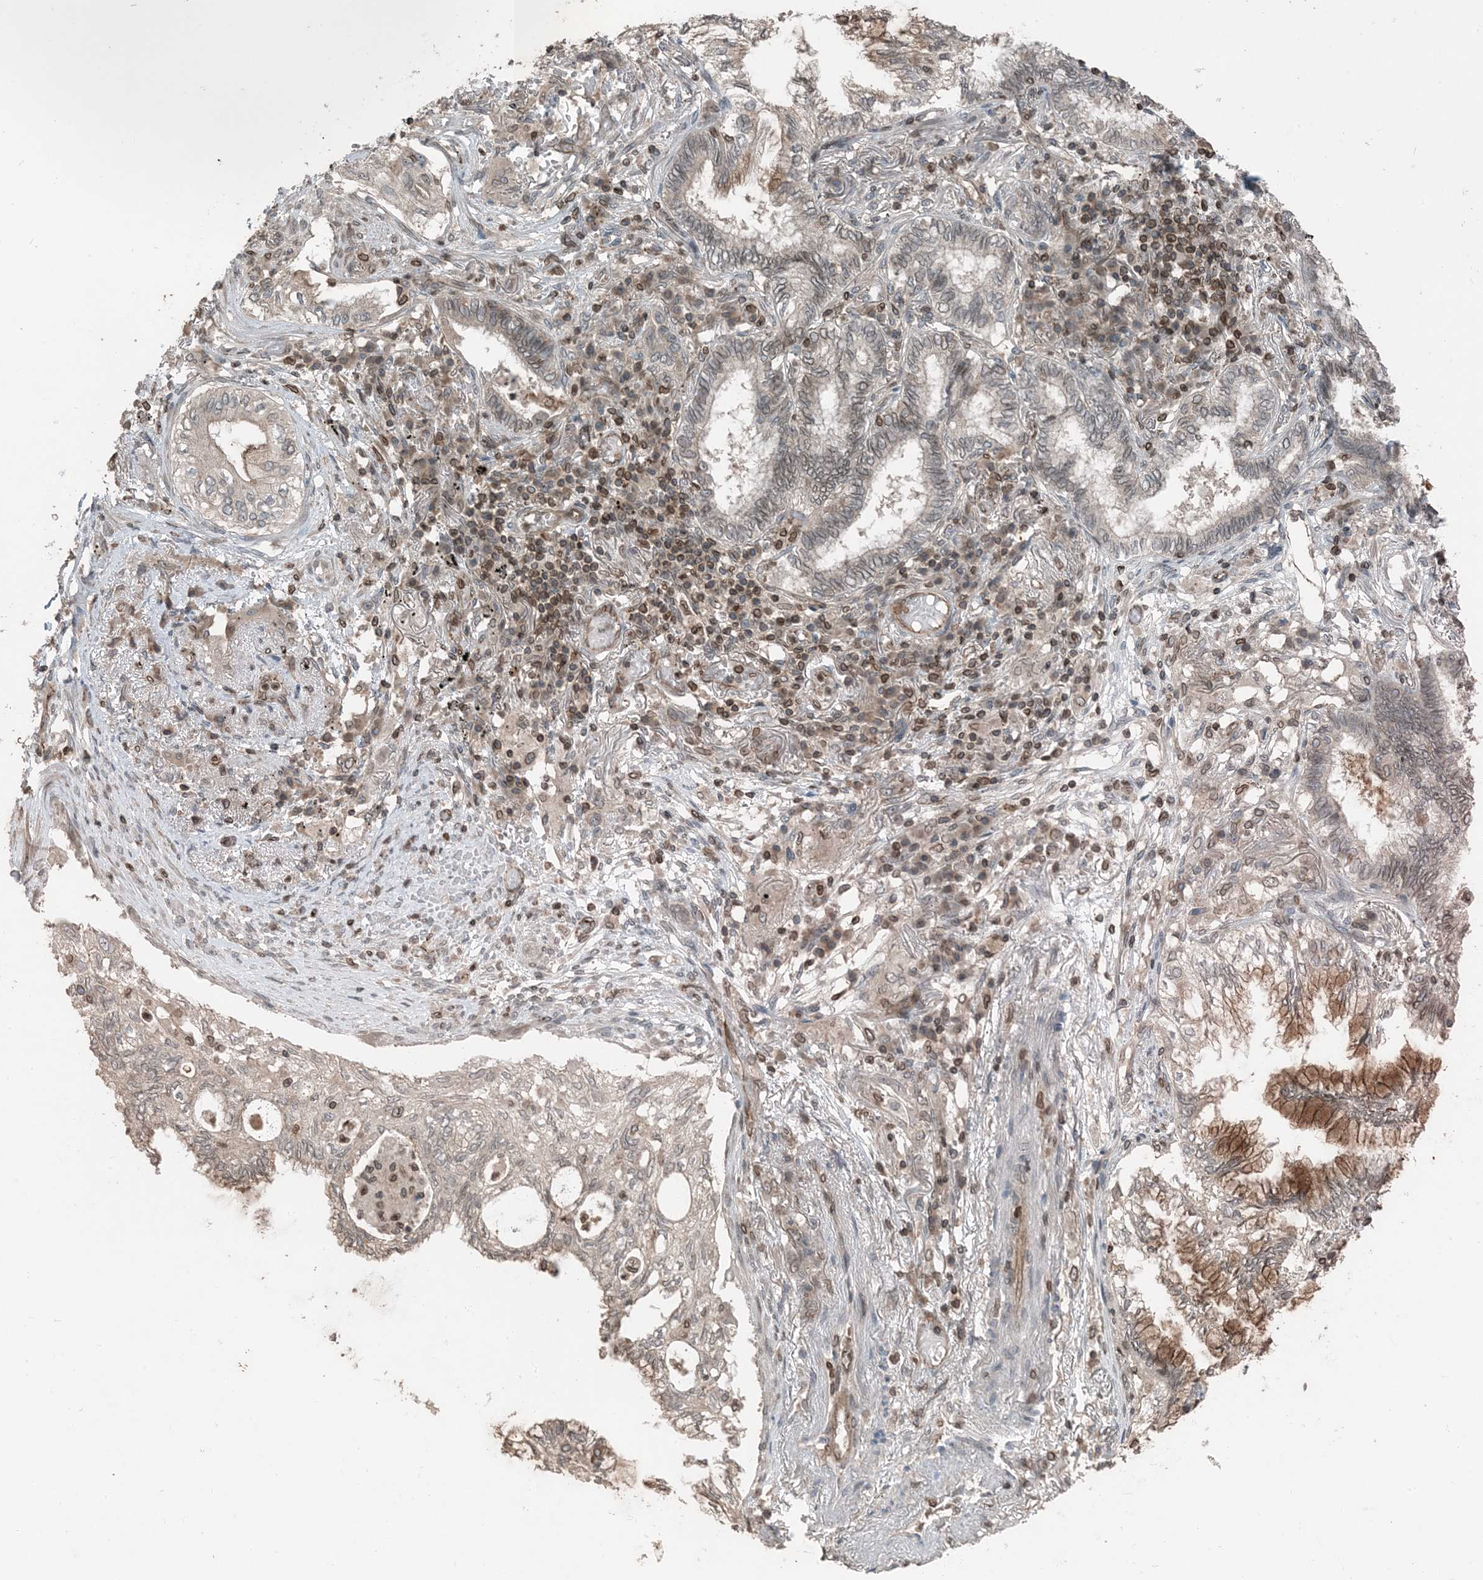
{"staining": {"intensity": "weak", "quantity": "<25%", "location": "cytoplasmic/membranous,nuclear"}, "tissue": "lung cancer", "cell_type": "Tumor cells", "image_type": "cancer", "snomed": [{"axis": "morphology", "description": "Adenocarcinoma, NOS"}, {"axis": "topography", "description": "Lung"}], "caption": "Immunohistochemical staining of adenocarcinoma (lung) displays no significant positivity in tumor cells. (Immunohistochemistry, brightfield microscopy, high magnification).", "gene": "ZFAND2B", "patient": {"sex": "female", "age": 70}}